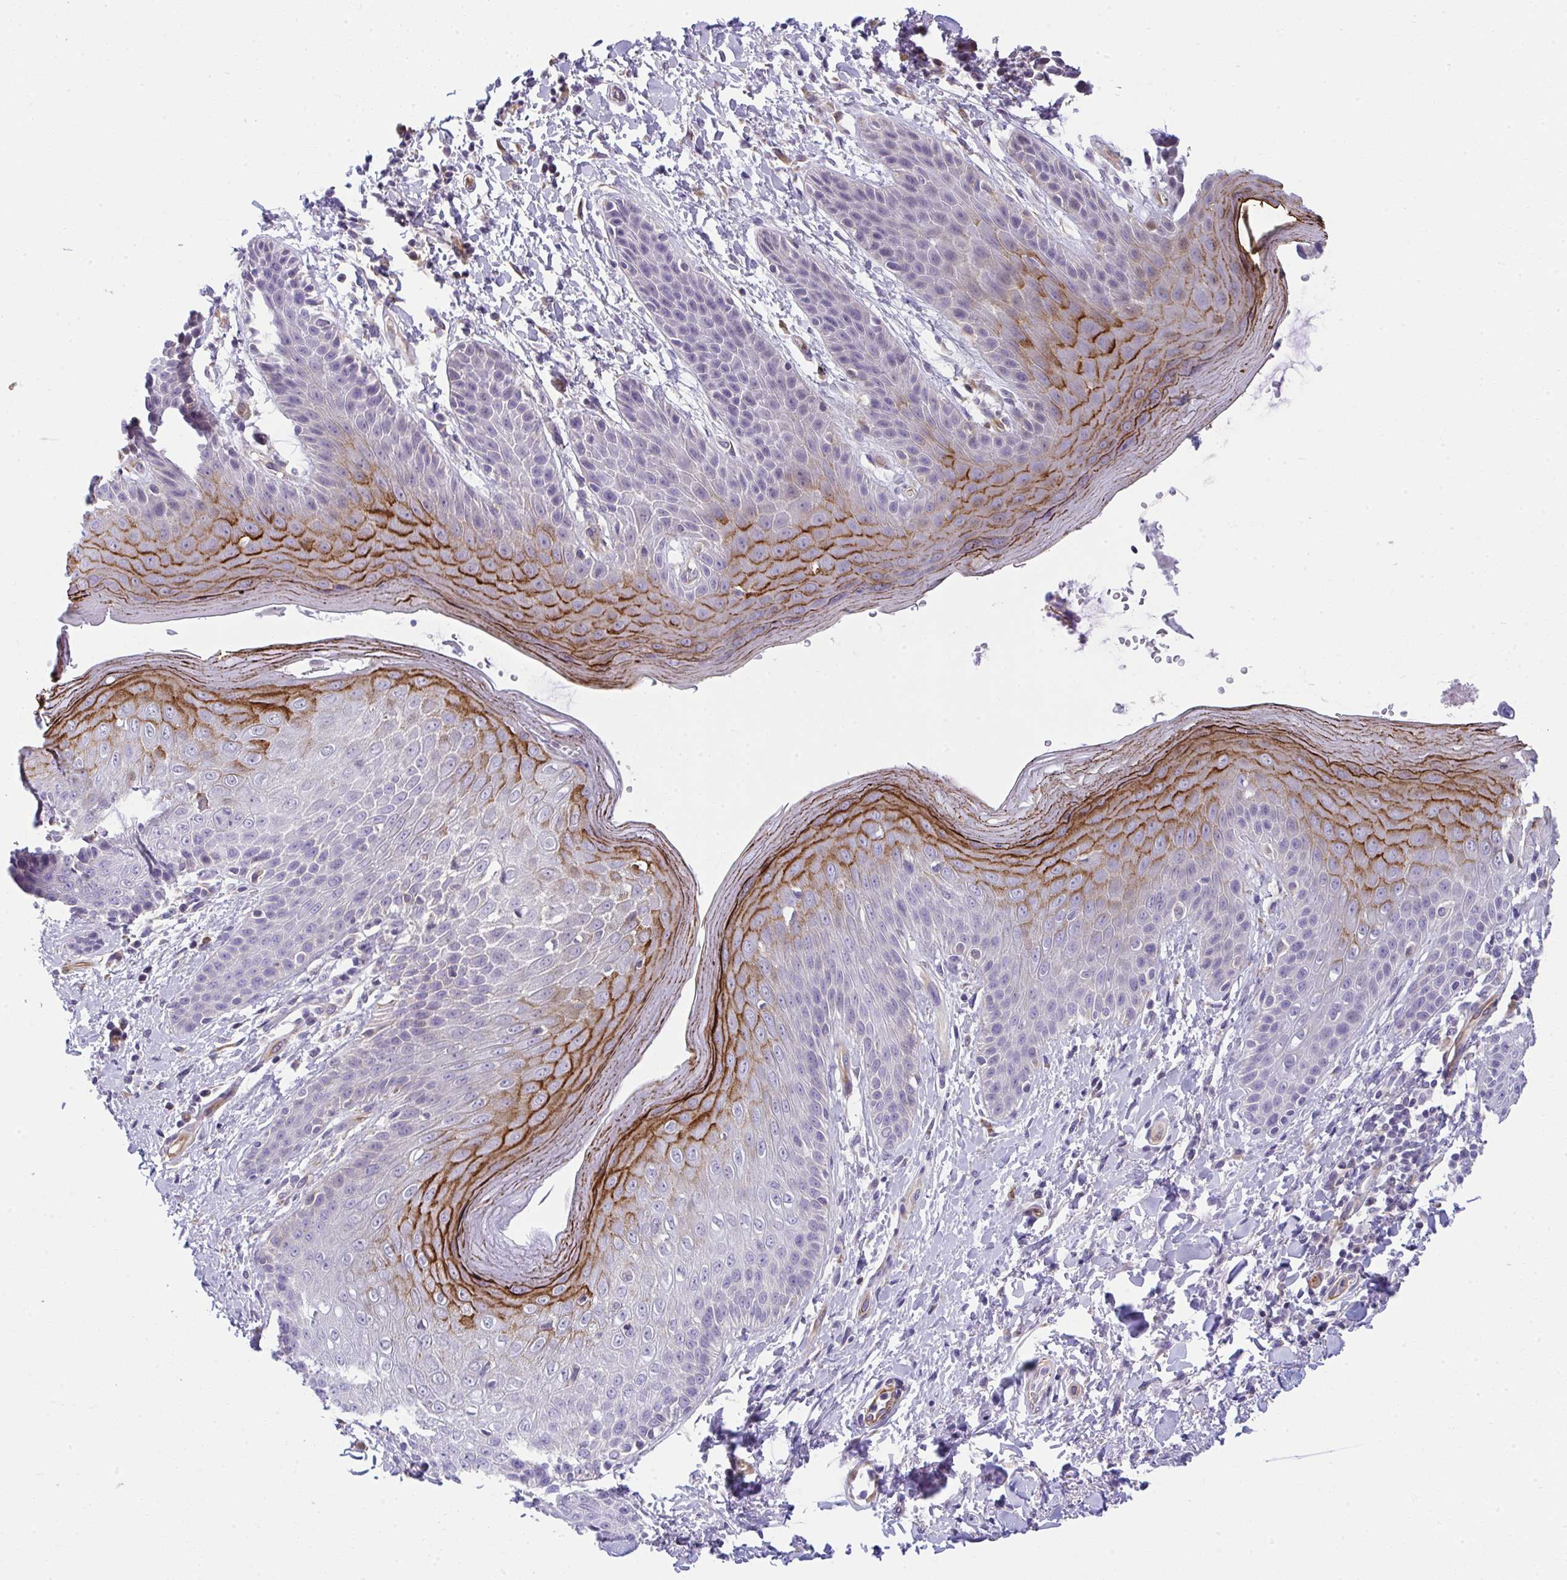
{"staining": {"intensity": "strong", "quantity": "25%-75%", "location": "cytoplasmic/membranous"}, "tissue": "skin", "cell_type": "Epidermal cells", "image_type": "normal", "snomed": [{"axis": "morphology", "description": "Normal tissue, NOS"}, {"axis": "topography", "description": "Anal"}, {"axis": "topography", "description": "Peripheral nerve tissue"}], "caption": "Epidermal cells exhibit strong cytoplasmic/membranous expression in approximately 25%-75% of cells in benign skin. Immunohistochemistry stains the protein of interest in brown and the nuclei are stained blue.", "gene": "MYL12A", "patient": {"sex": "male", "age": 51}}